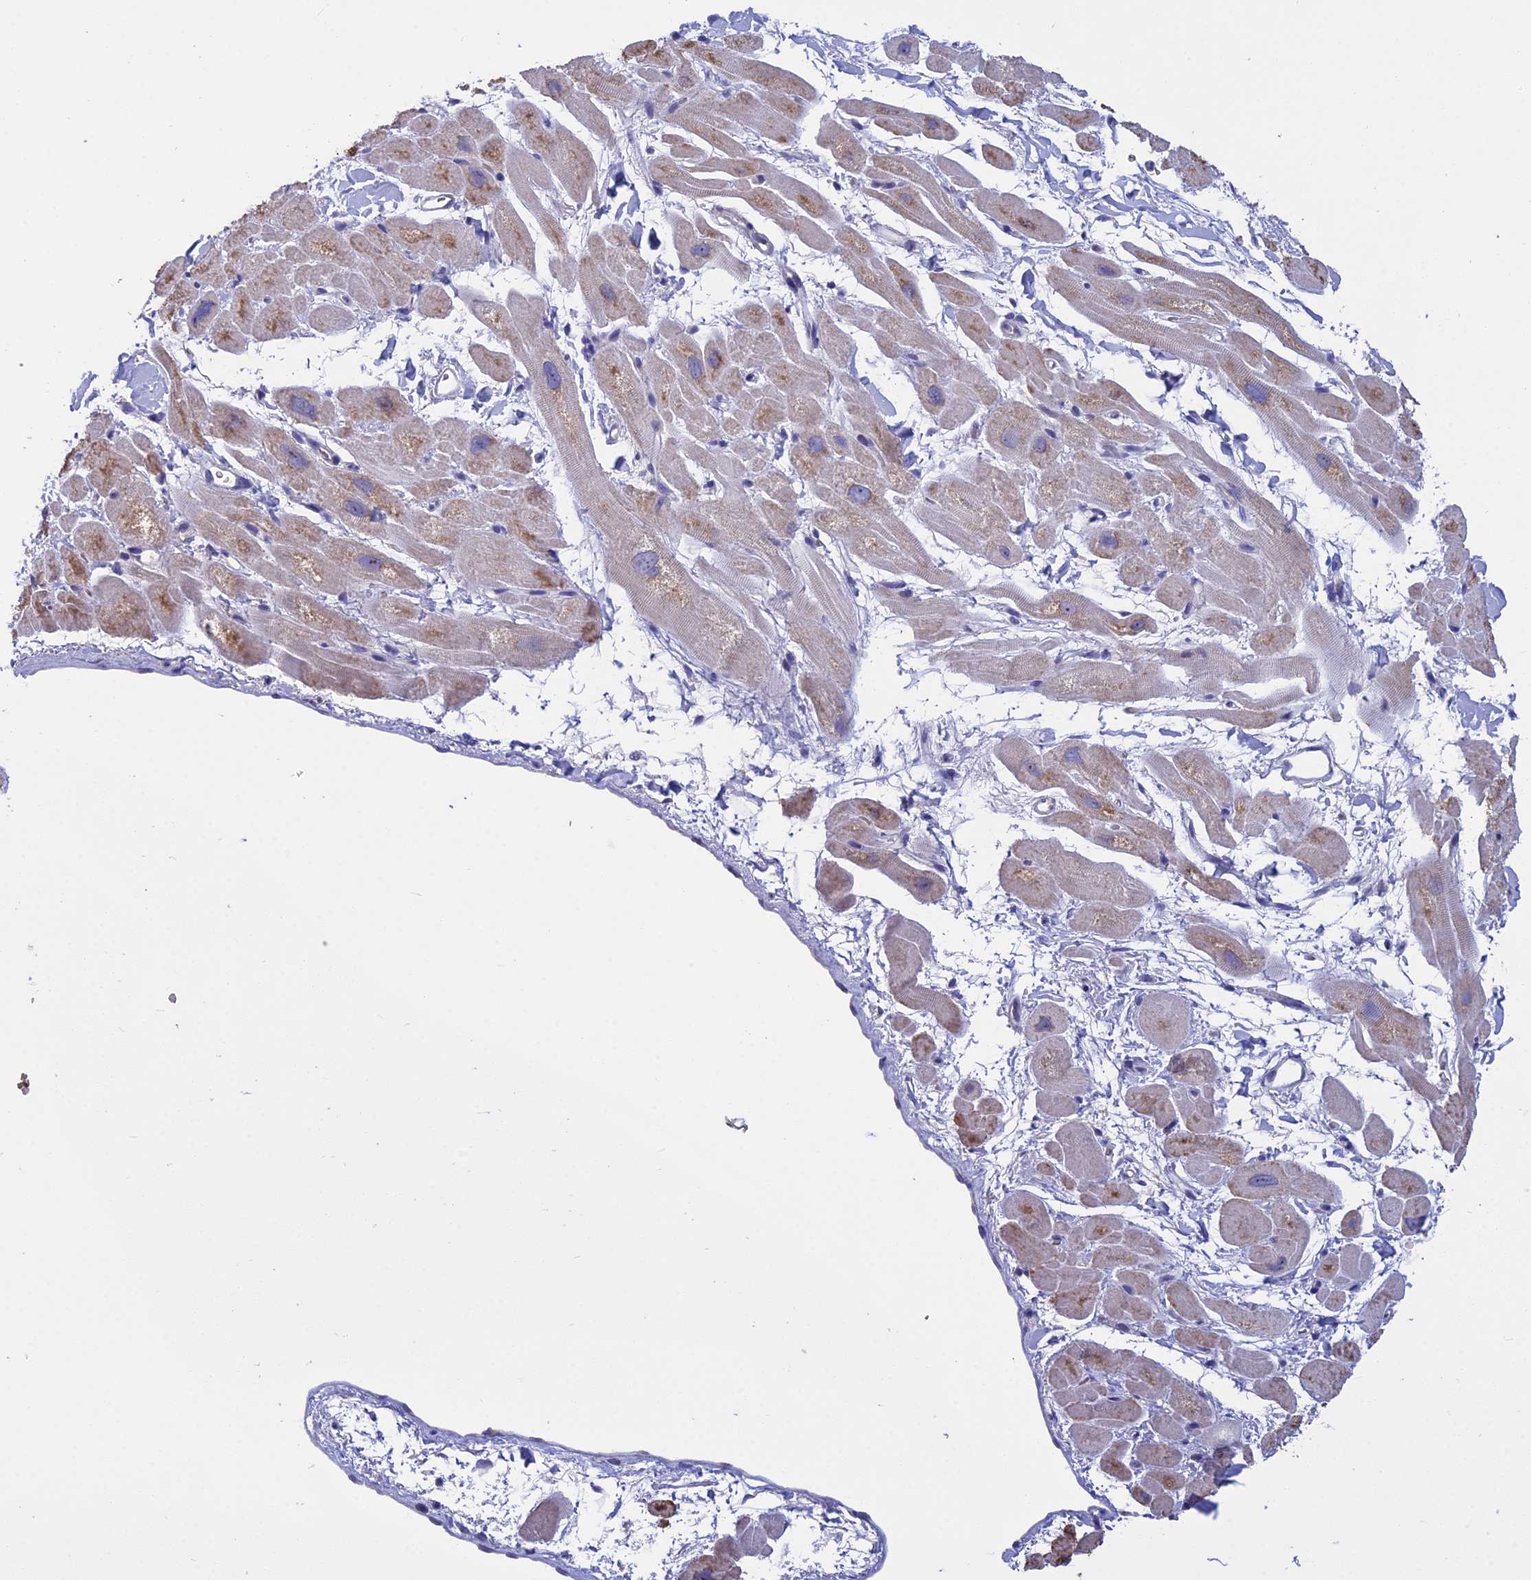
{"staining": {"intensity": "weak", "quantity": "25%-75%", "location": "cytoplasmic/membranous"}, "tissue": "heart muscle", "cell_type": "Cardiomyocytes", "image_type": "normal", "snomed": [{"axis": "morphology", "description": "Normal tissue, NOS"}, {"axis": "topography", "description": "Heart"}], "caption": "Brown immunohistochemical staining in unremarkable heart muscle exhibits weak cytoplasmic/membranous positivity in about 25%-75% of cardiomyocytes. The protein of interest is stained brown, and the nuclei are stained in blue (DAB IHC with brightfield microscopy, high magnification).", "gene": "KNOP1", "patient": {"sex": "male", "age": 49}}